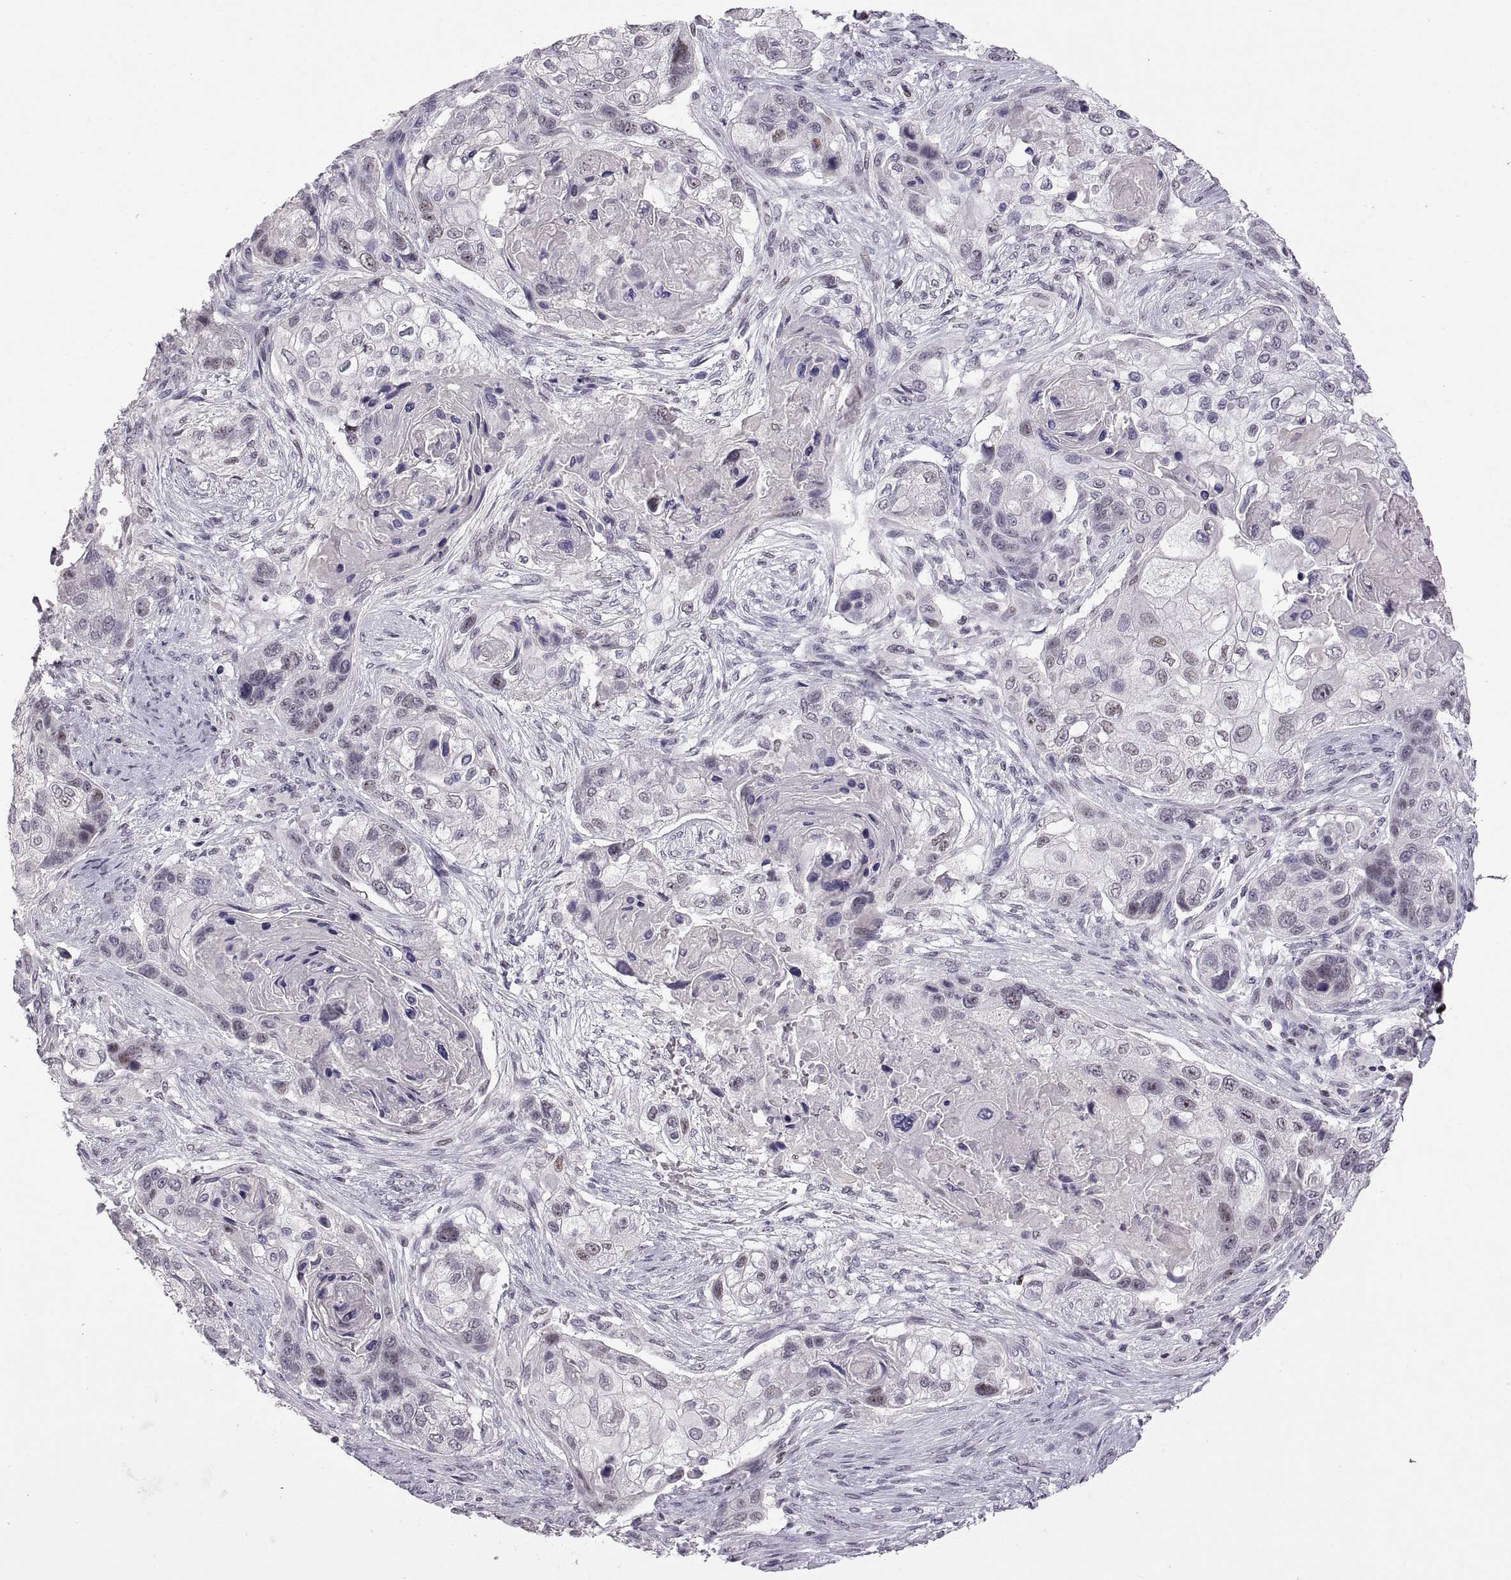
{"staining": {"intensity": "negative", "quantity": "none", "location": "none"}, "tissue": "lung cancer", "cell_type": "Tumor cells", "image_type": "cancer", "snomed": [{"axis": "morphology", "description": "Squamous cell carcinoma, NOS"}, {"axis": "topography", "description": "Lung"}], "caption": "Immunohistochemistry of lung cancer reveals no staining in tumor cells.", "gene": "NEK2", "patient": {"sex": "male", "age": 69}}